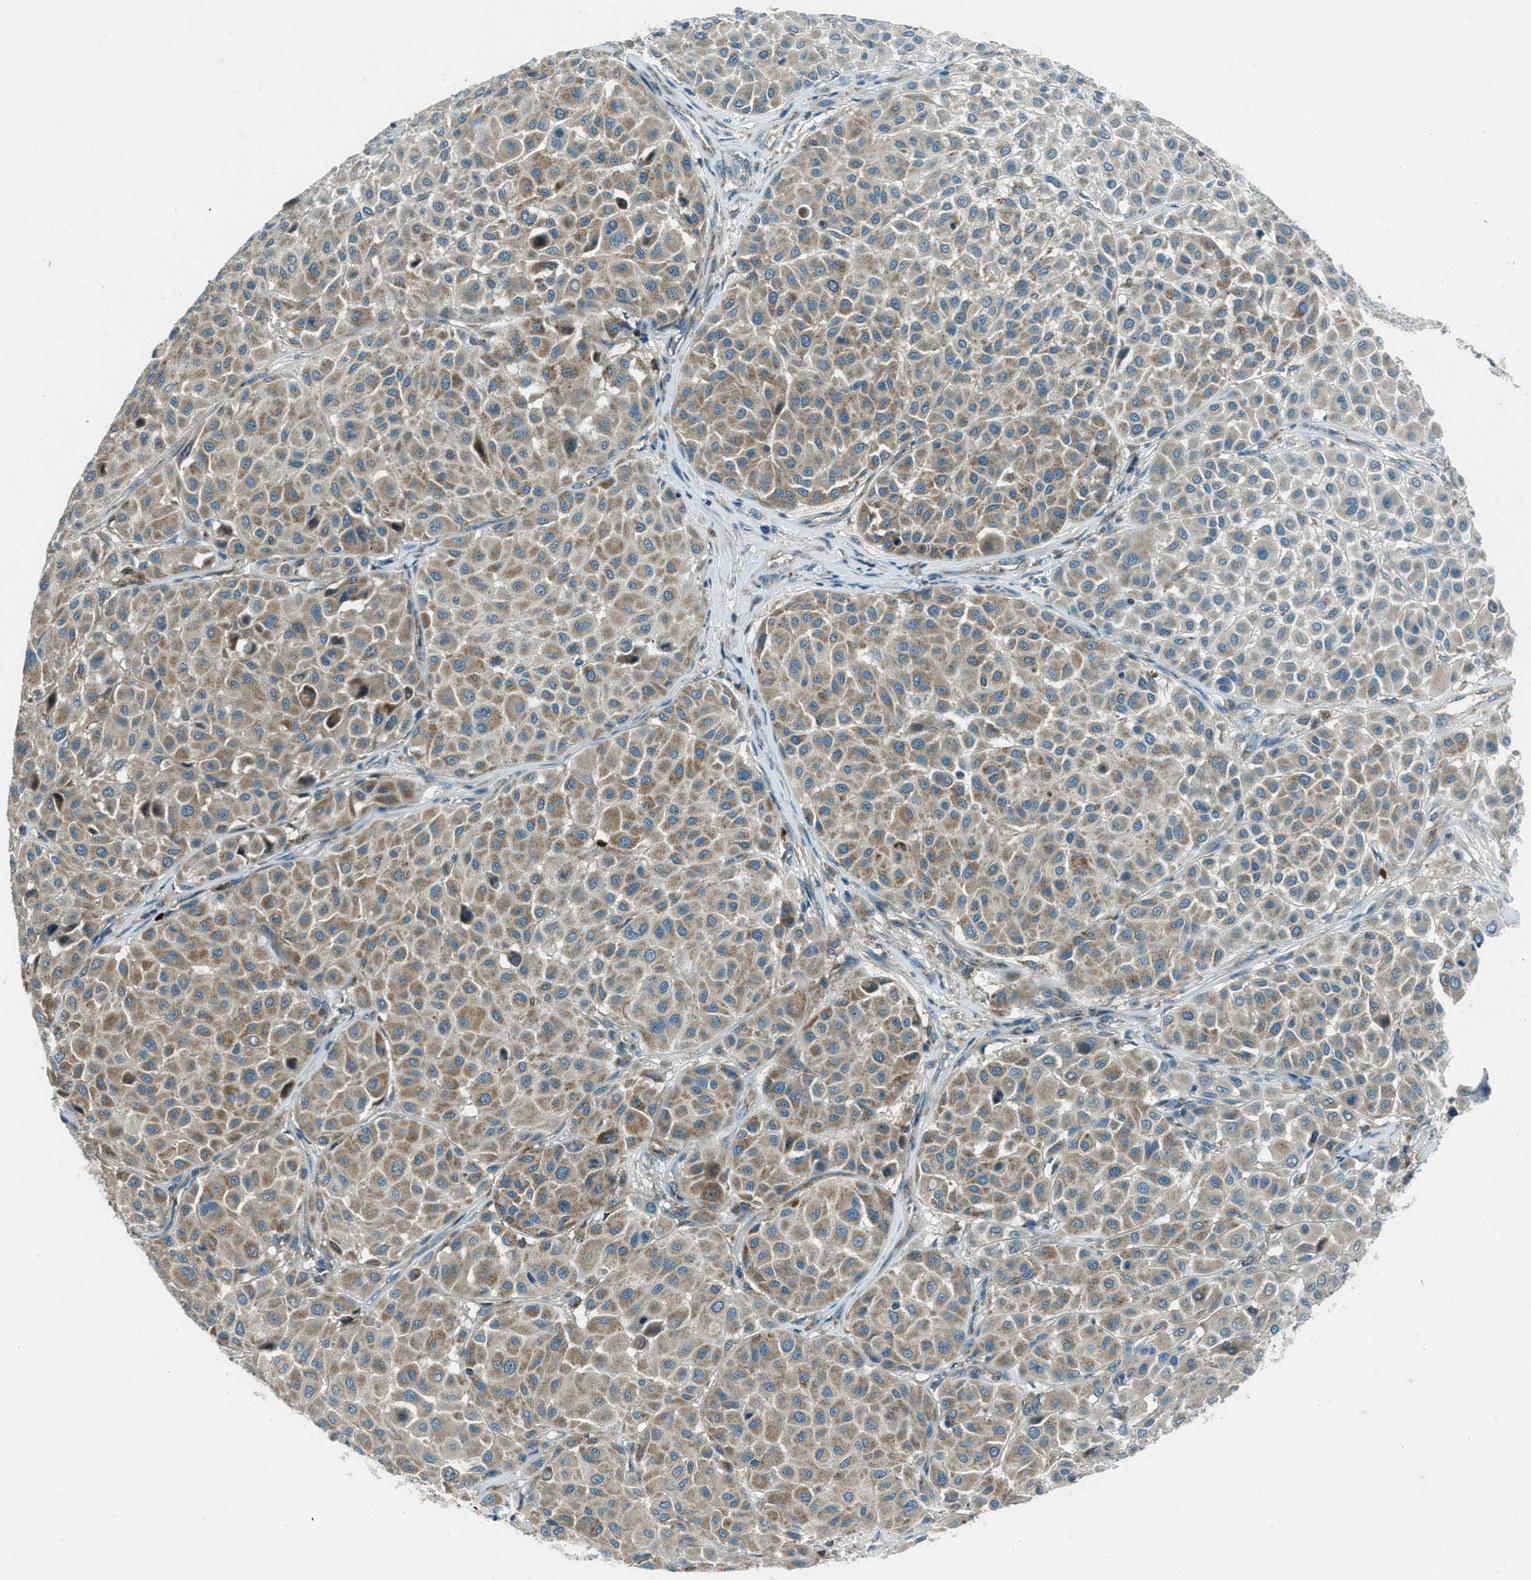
{"staining": {"intensity": "moderate", "quantity": ">75%", "location": "cytoplasmic/membranous"}, "tissue": "melanoma", "cell_type": "Tumor cells", "image_type": "cancer", "snomed": [{"axis": "morphology", "description": "Malignant melanoma, Metastatic site"}, {"axis": "topography", "description": "Soft tissue"}], "caption": "Immunohistochemistry micrograph of malignant melanoma (metastatic site) stained for a protein (brown), which shows medium levels of moderate cytoplasmic/membranous positivity in approximately >75% of tumor cells.", "gene": "FAR1", "patient": {"sex": "male", "age": 41}}